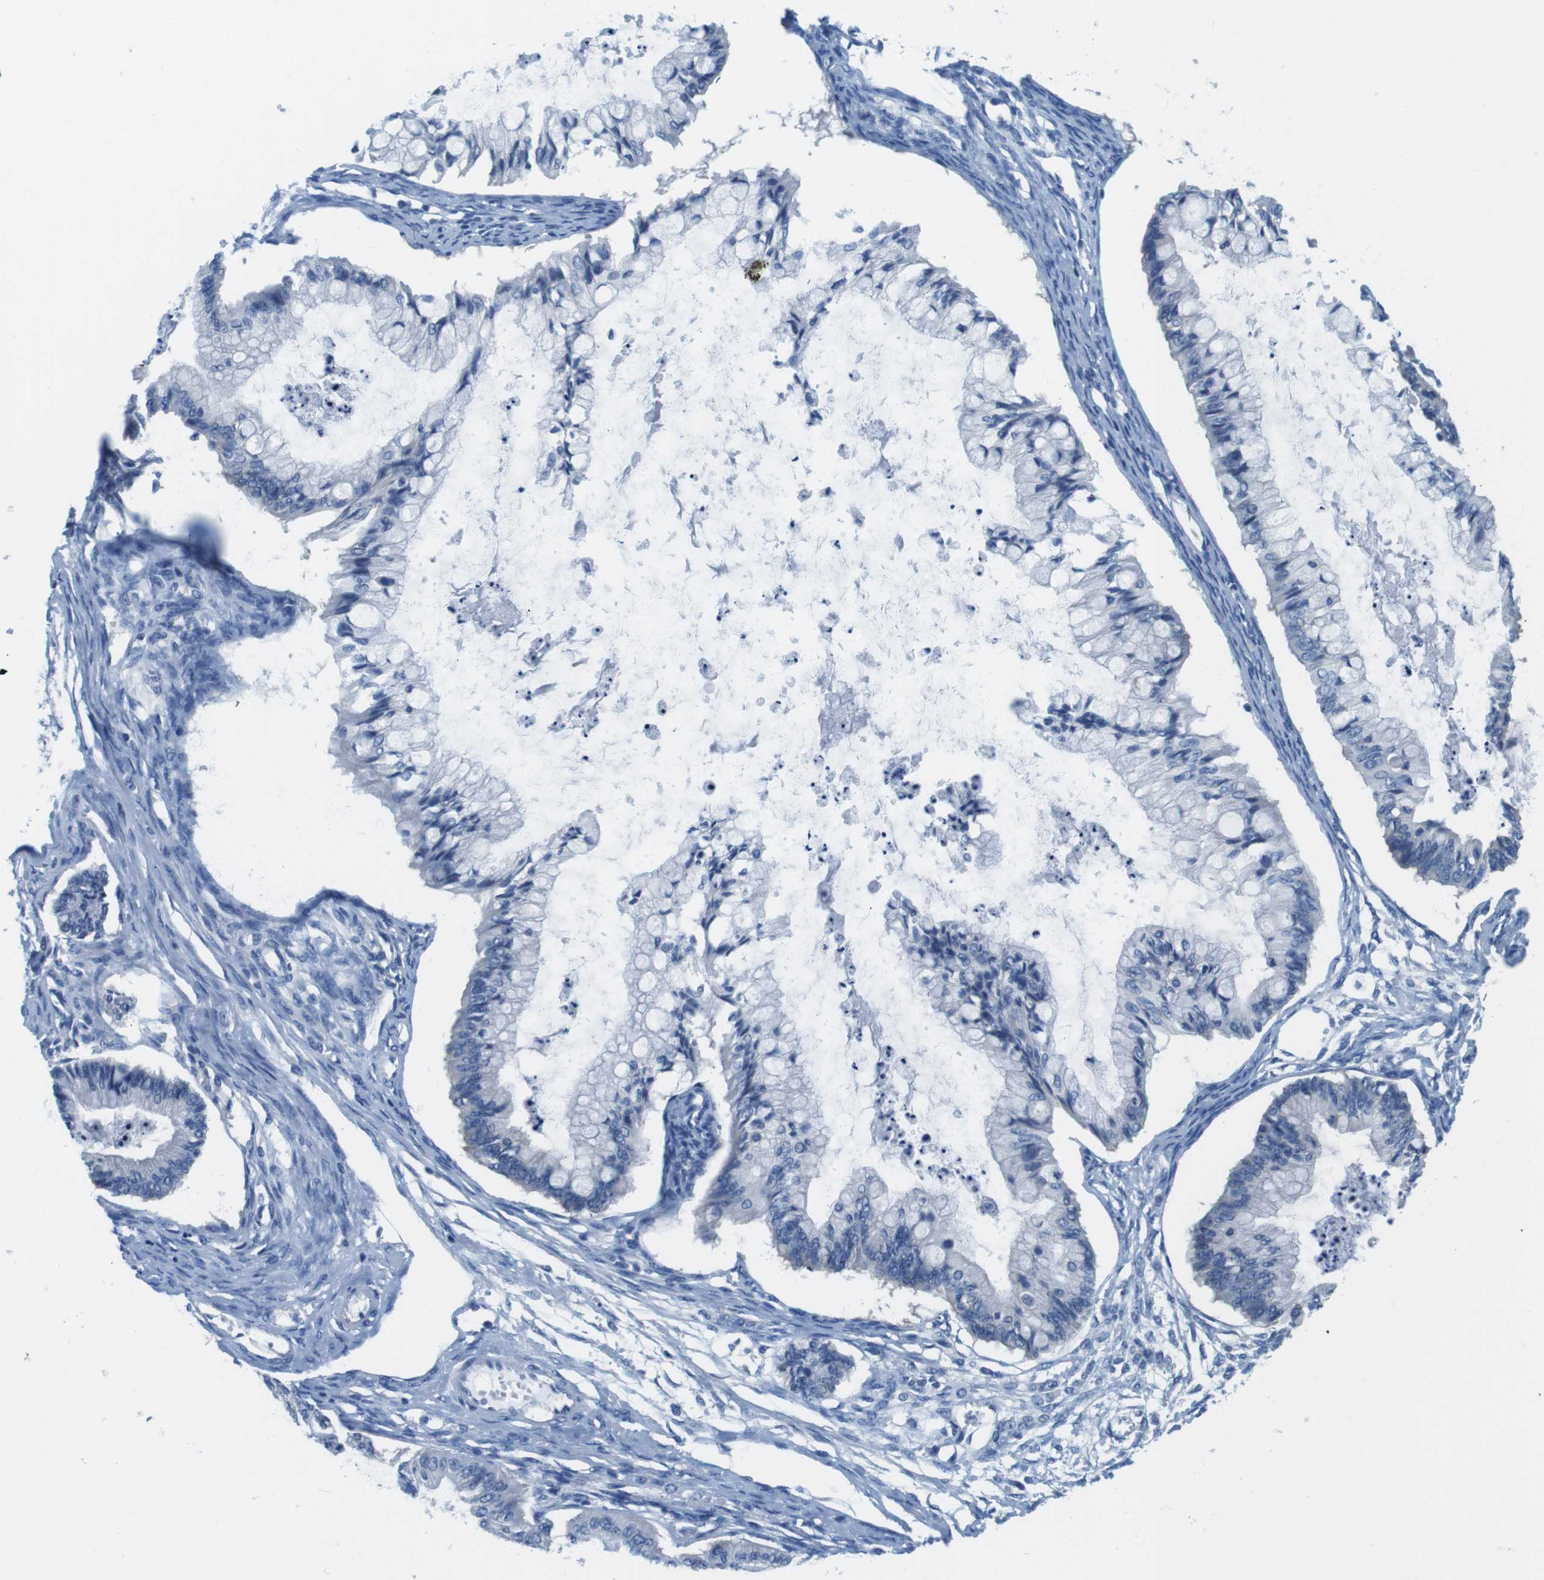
{"staining": {"intensity": "negative", "quantity": "none", "location": "none"}, "tissue": "ovarian cancer", "cell_type": "Tumor cells", "image_type": "cancer", "snomed": [{"axis": "morphology", "description": "Cystadenocarcinoma, mucinous, NOS"}, {"axis": "topography", "description": "Ovary"}], "caption": "This photomicrograph is of ovarian mucinous cystadenocarcinoma stained with IHC to label a protein in brown with the nuclei are counter-stained blue. There is no staining in tumor cells.", "gene": "DENND4C", "patient": {"sex": "female", "age": 57}}